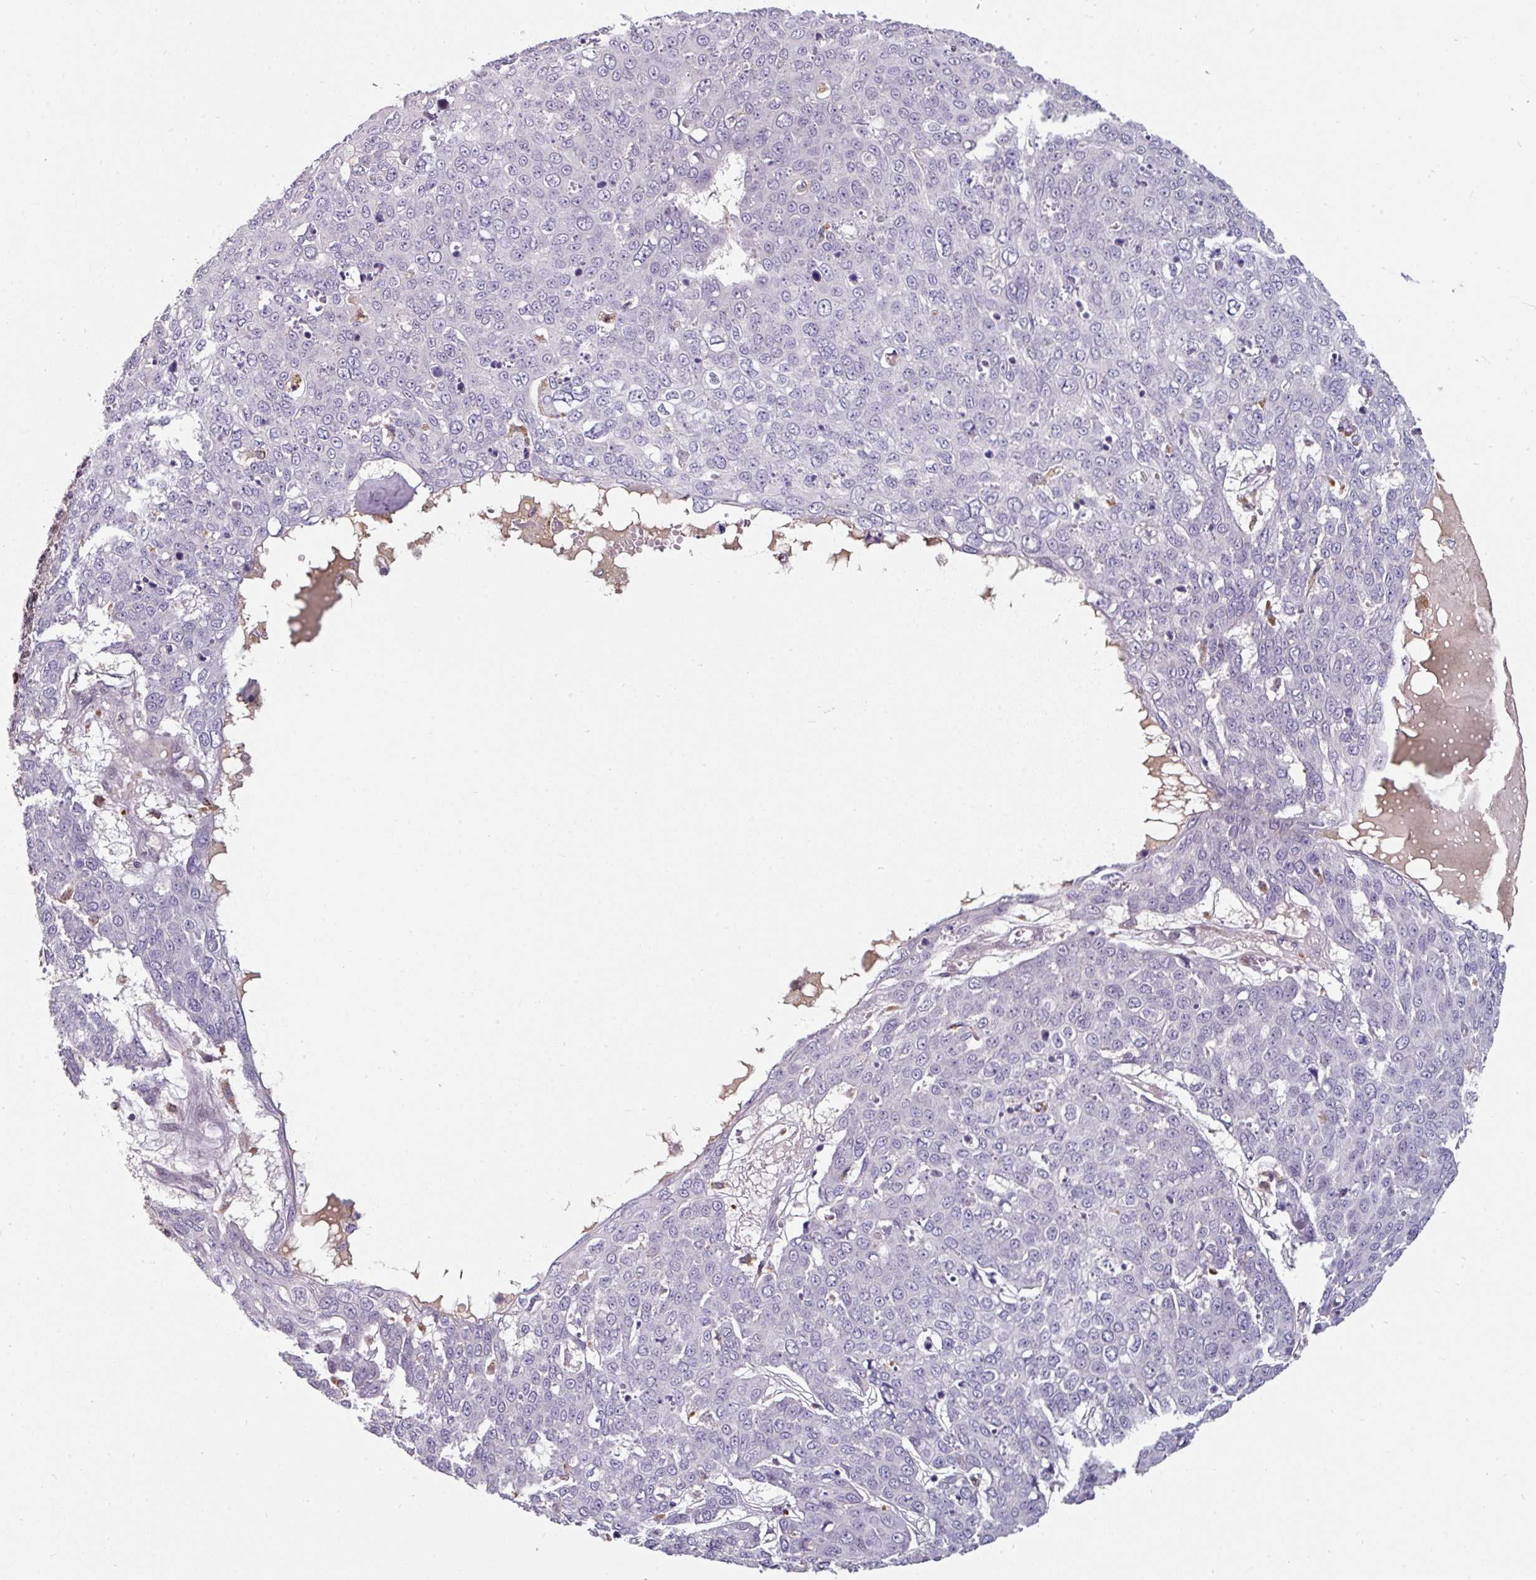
{"staining": {"intensity": "negative", "quantity": "none", "location": "none"}, "tissue": "skin cancer", "cell_type": "Tumor cells", "image_type": "cancer", "snomed": [{"axis": "morphology", "description": "Squamous cell carcinoma, NOS"}, {"axis": "topography", "description": "Skin"}], "caption": "Skin cancer (squamous cell carcinoma) stained for a protein using IHC displays no positivity tumor cells.", "gene": "SWSAP1", "patient": {"sex": "male", "age": 71}}